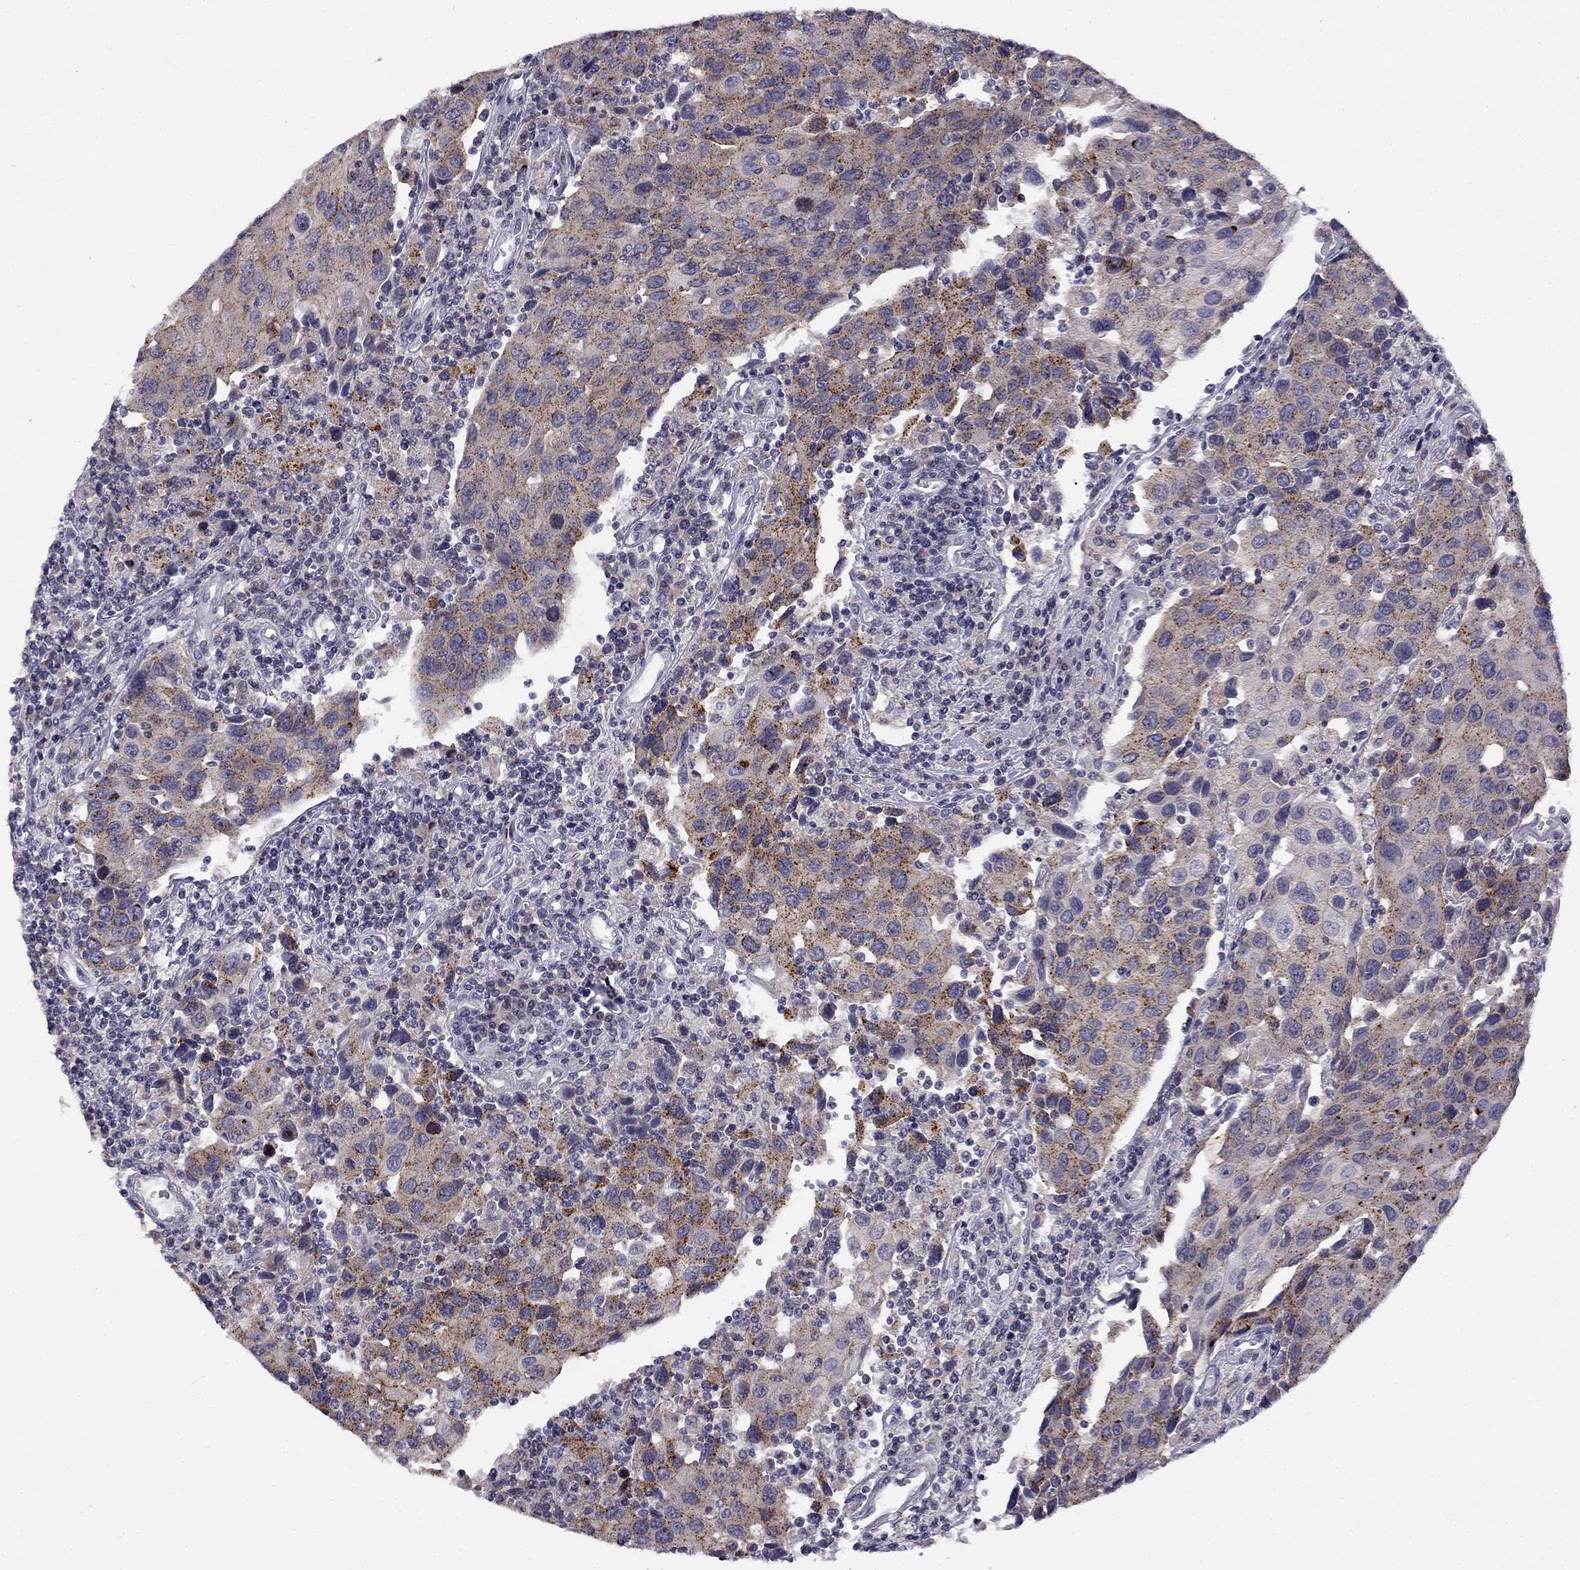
{"staining": {"intensity": "strong", "quantity": "<25%", "location": "cytoplasmic/membranous"}, "tissue": "urothelial cancer", "cell_type": "Tumor cells", "image_type": "cancer", "snomed": [{"axis": "morphology", "description": "Urothelial carcinoma, High grade"}, {"axis": "topography", "description": "Urinary bladder"}], "caption": "Immunohistochemistry (IHC) photomicrograph of human urothelial cancer stained for a protein (brown), which exhibits medium levels of strong cytoplasmic/membranous staining in approximately <25% of tumor cells.", "gene": "CNR1", "patient": {"sex": "female", "age": 85}}